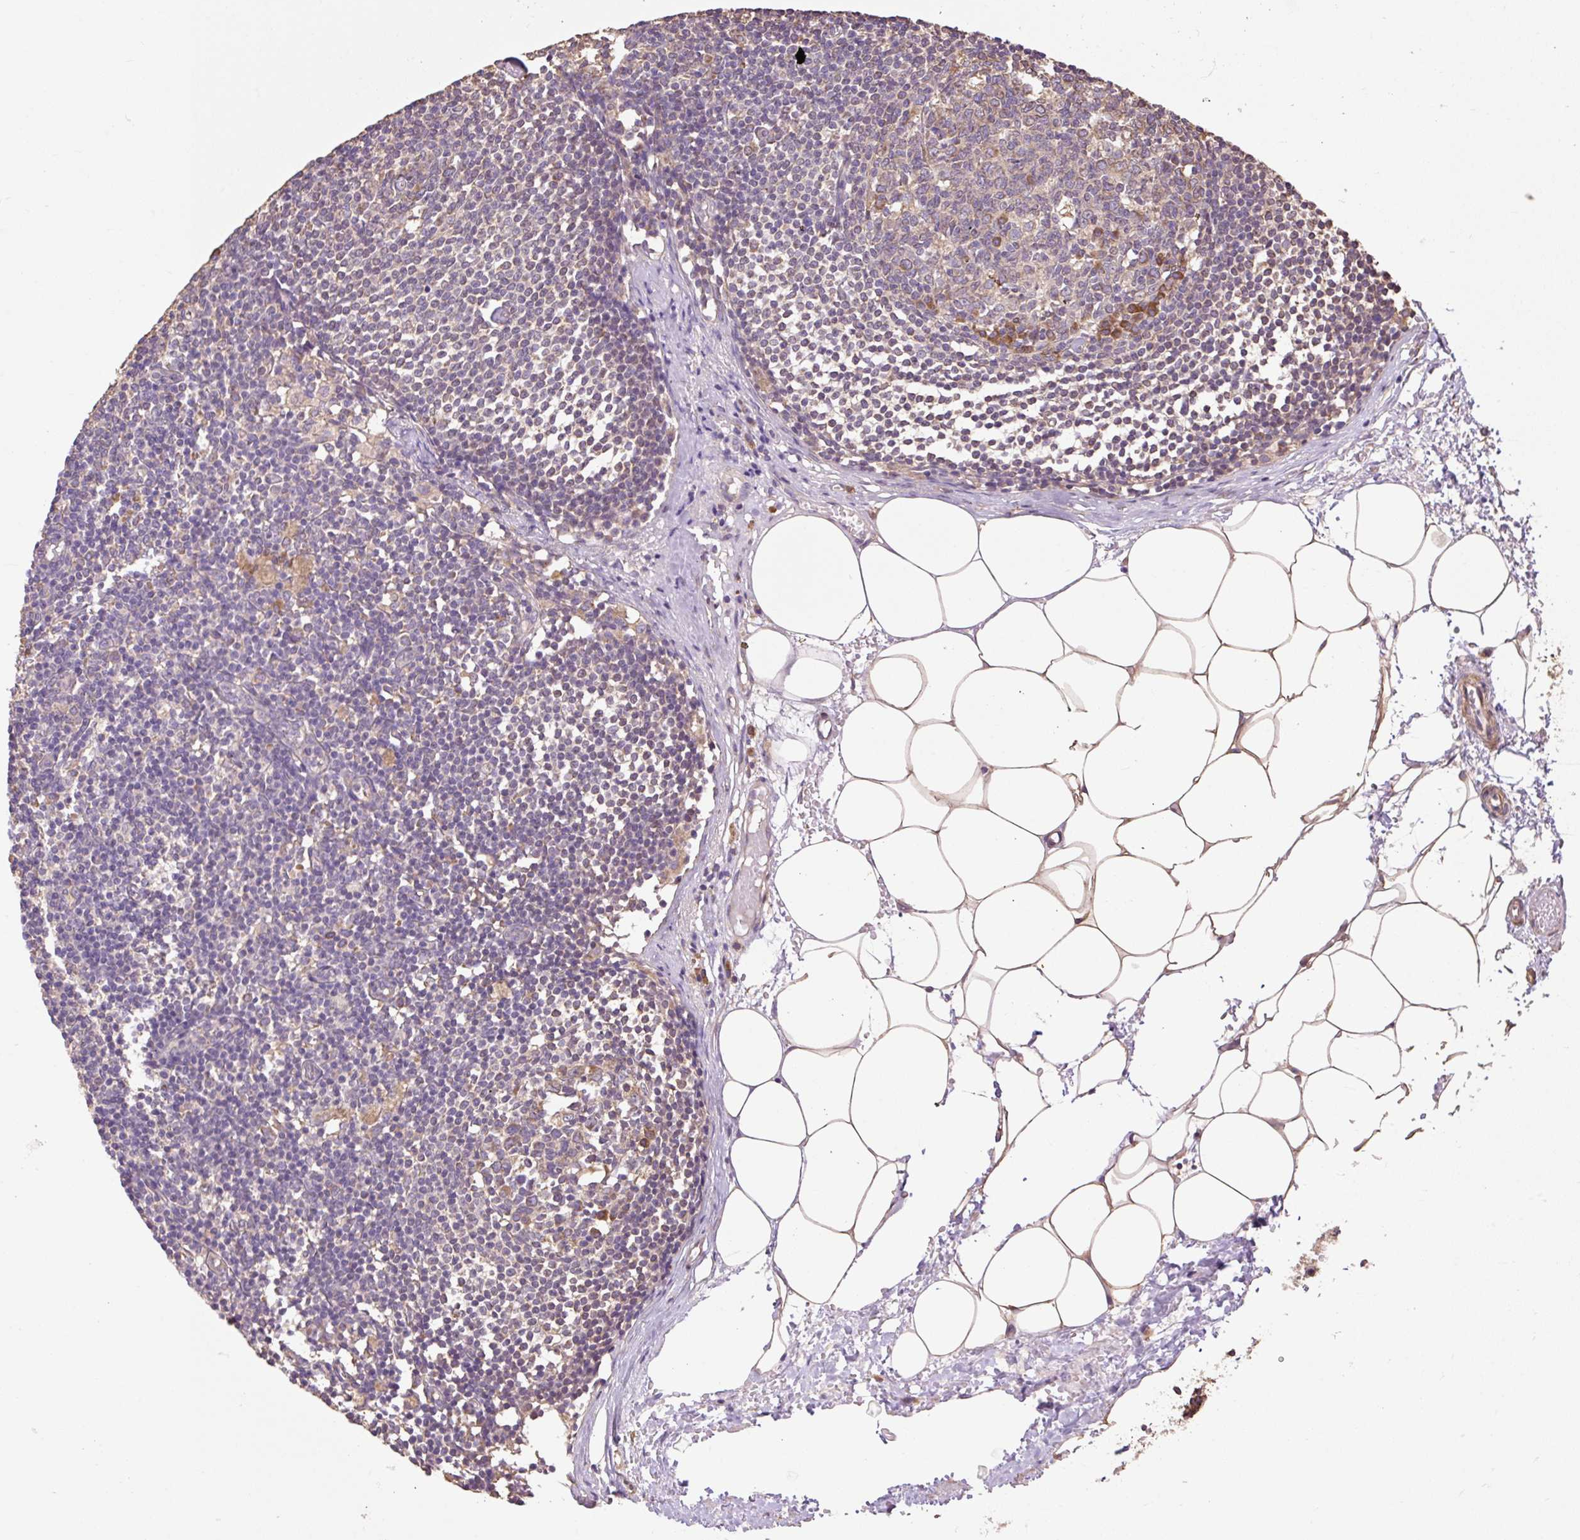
{"staining": {"intensity": "moderate", "quantity": "<25%", "location": "cytoplasmic/membranous"}, "tissue": "lymph node", "cell_type": "Germinal center cells", "image_type": "normal", "snomed": [{"axis": "morphology", "description": "Normal tissue, NOS"}, {"axis": "topography", "description": "Lymph node"}], "caption": "Germinal center cells show low levels of moderate cytoplasmic/membranous staining in approximately <25% of cells in benign human lymph node.", "gene": "DESI1", "patient": {"sex": "male", "age": 49}}